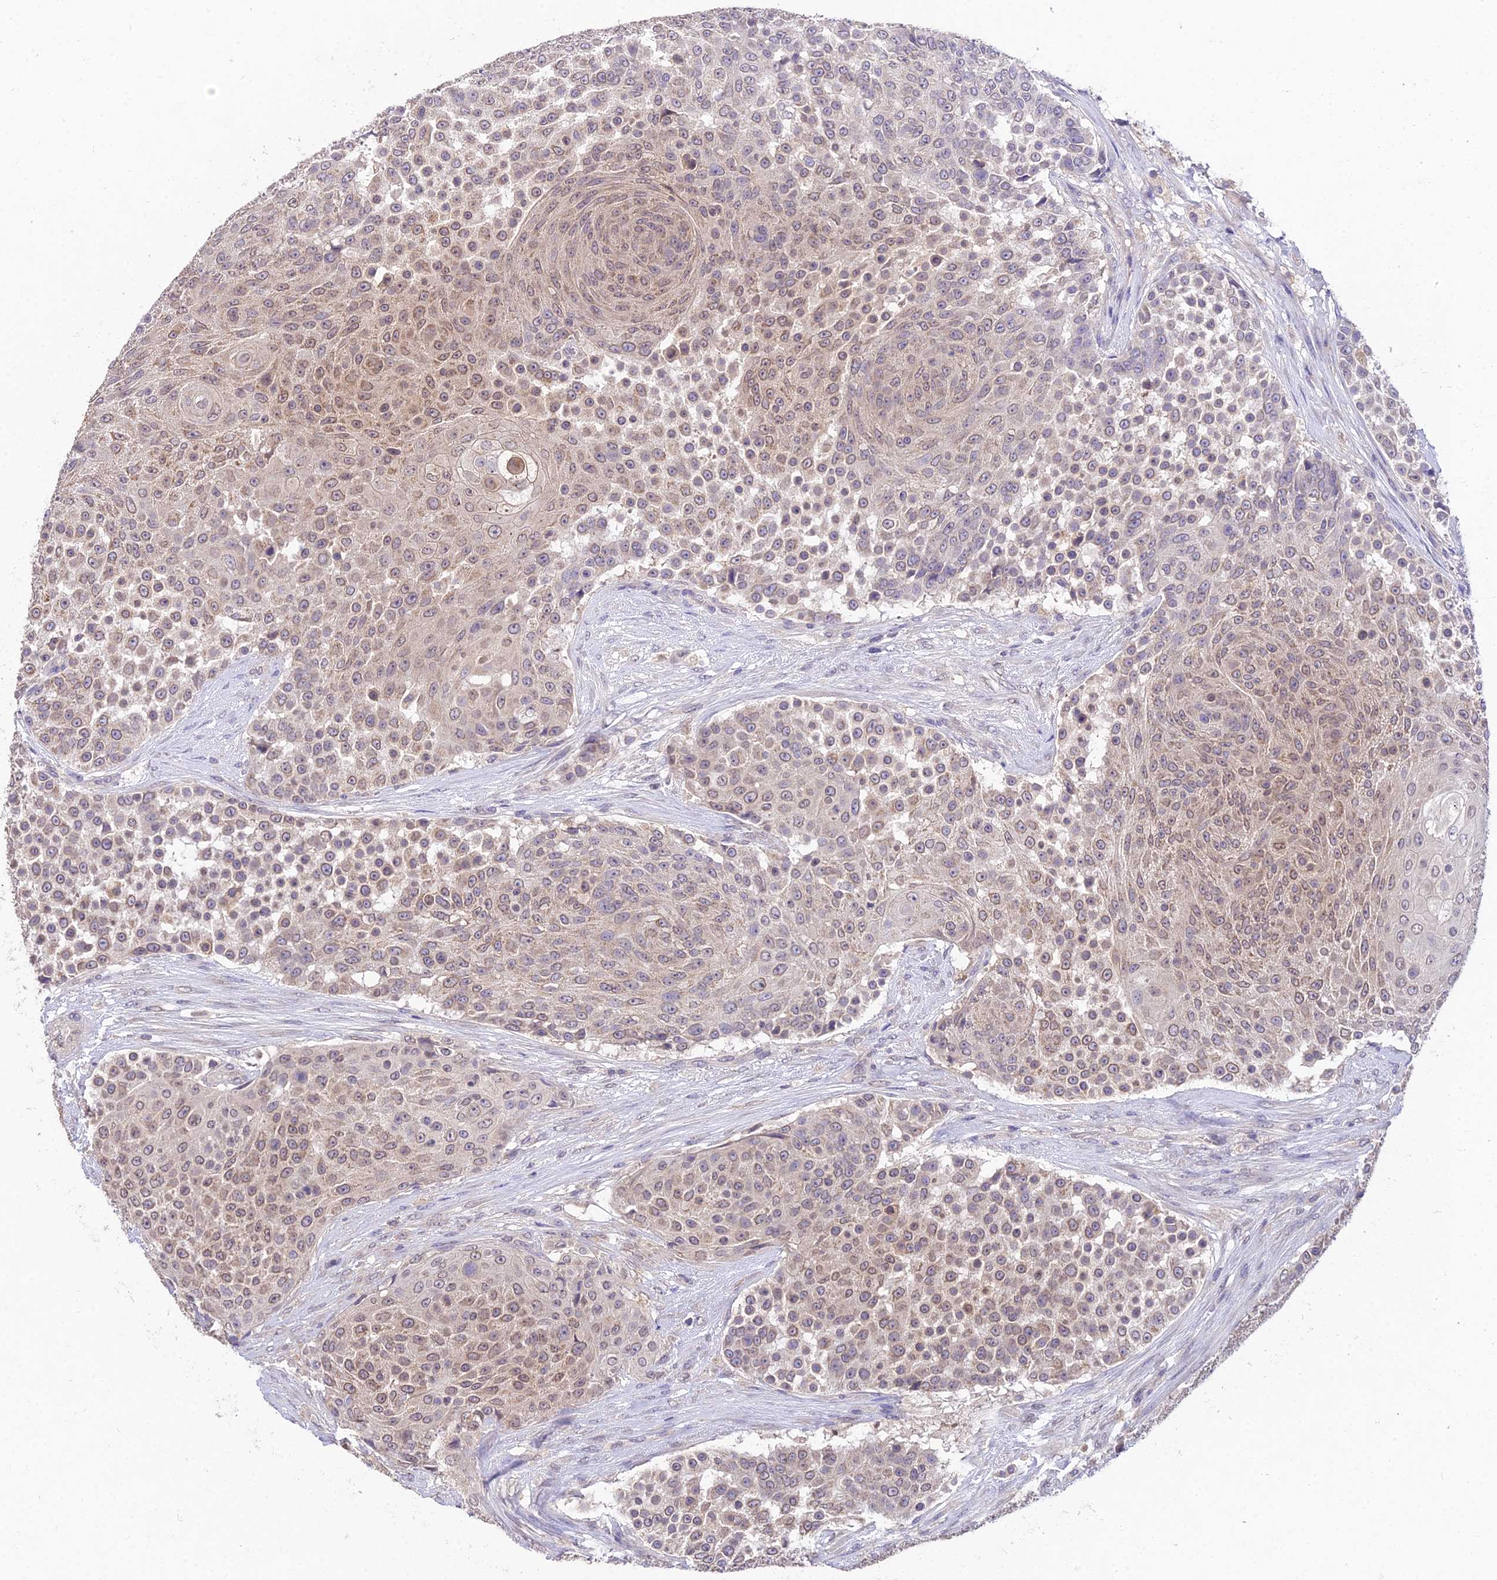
{"staining": {"intensity": "moderate", "quantity": "25%-75%", "location": "cytoplasmic/membranous,nuclear"}, "tissue": "urothelial cancer", "cell_type": "Tumor cells", "image_type": "cancer", "snomed": [{"axis": "morphology", "description": "Urothelial carcinoma, High grade"}, {"axis": "topography", "description": "Urinary bladder"}], "caption": "This histopathology image shows IHC staining of human urothelial cancer, with medium moderate cytoplasmic/membranous and nuclear staining in about 25%-75% of tumor cells.", "gene": "PGK1", "patient": {"sex": "female", "age": 63}}